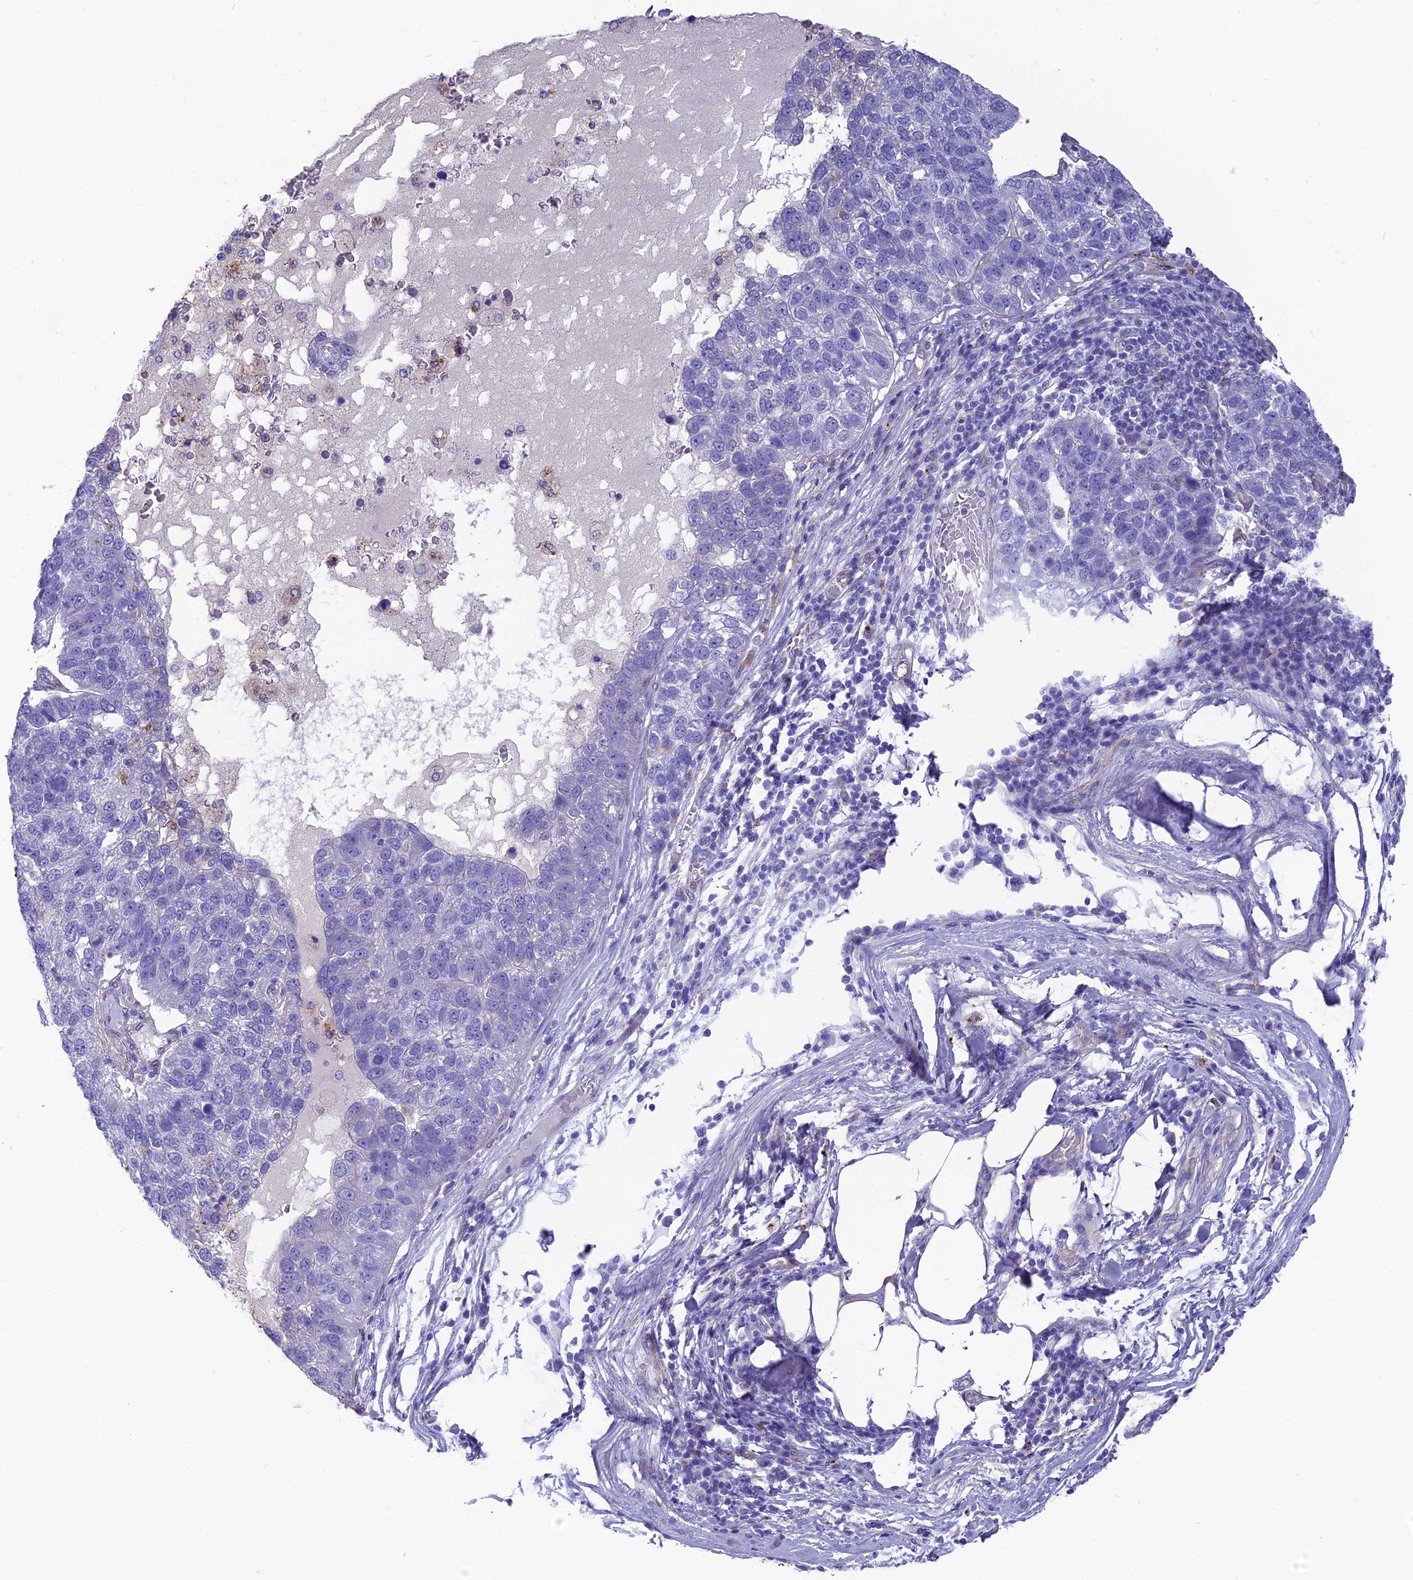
{"staining": {"intensity": "negative", "quantity": "none", "location": "none"}, "tissue": "pancreatic cancer", "cell_type": "Tumor cells", "image_type": "cancer", "snomed": [{"axis": "morphology", "description": "Adenocarcinoma, NOS"}, {"axis": "topography", "description": "Pancreas"}], "caption": "Immunohistochemistry micrograph of human pancreatic cancer (adenocarcinoma) stained for a protein (brown), which shows no positivity in tumor cells.", "gene": "TNS1", "patient": {"sex": "female", "age": 61}}